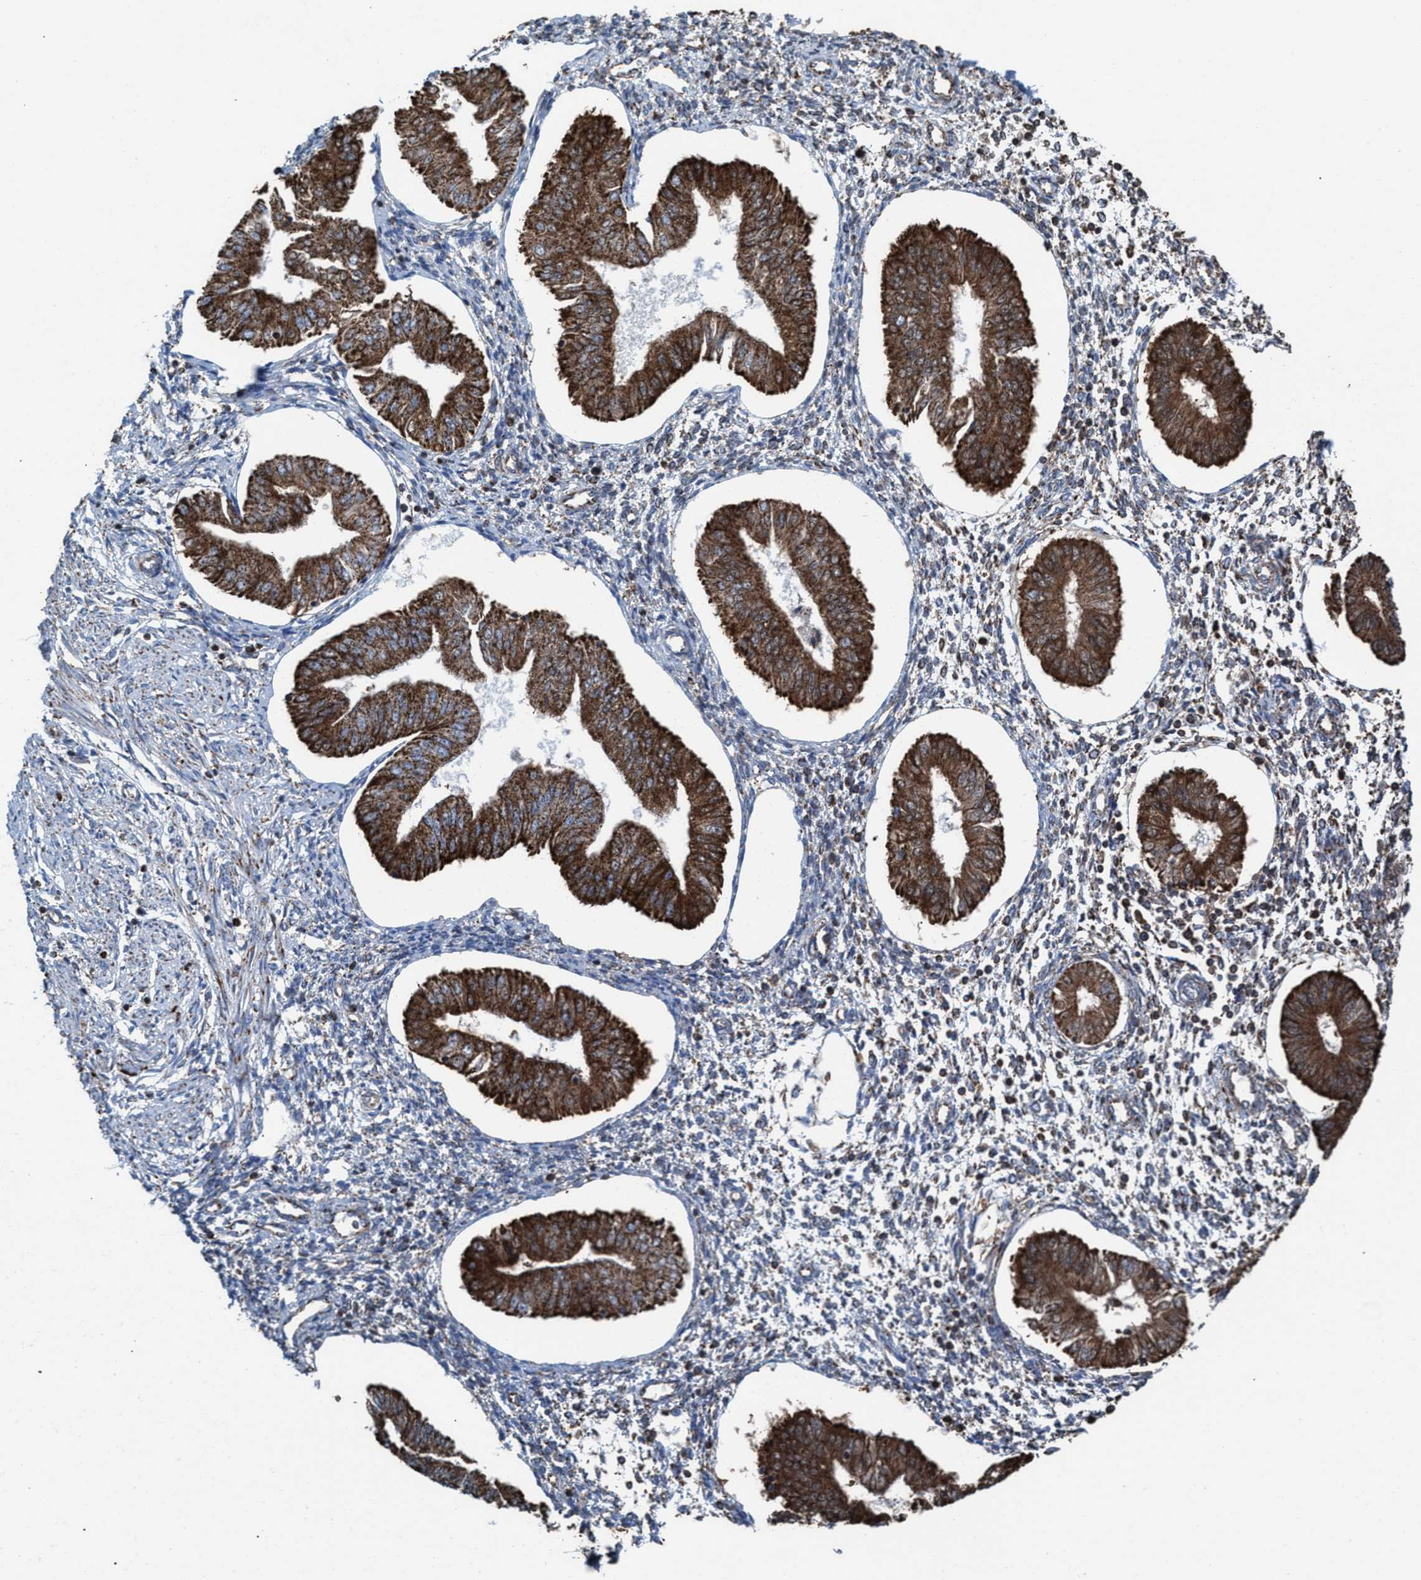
{"staining": {"intensity": "moderate", "quantity": "25%-75%", "location": "cytoplasmic/membranous"}, "tissue": "endometrium", "cell_type": "Cells in endometrial stroma", "image_type": "normal", "snomed": [{"axis": "morphology", "description": "Normal tissue, NOS"}, {"axis": "topography", "description": "Endometrium"}], "caption": "Immunohistochemical staining of unremarkable human endometrium displays medium levels of moderate cytoplasmic/membranous staining in approximately 25%-75% of cells in endometrial stroma.", "gene": "ECHS1", "patient": {"sex": "female", "age": 50}}